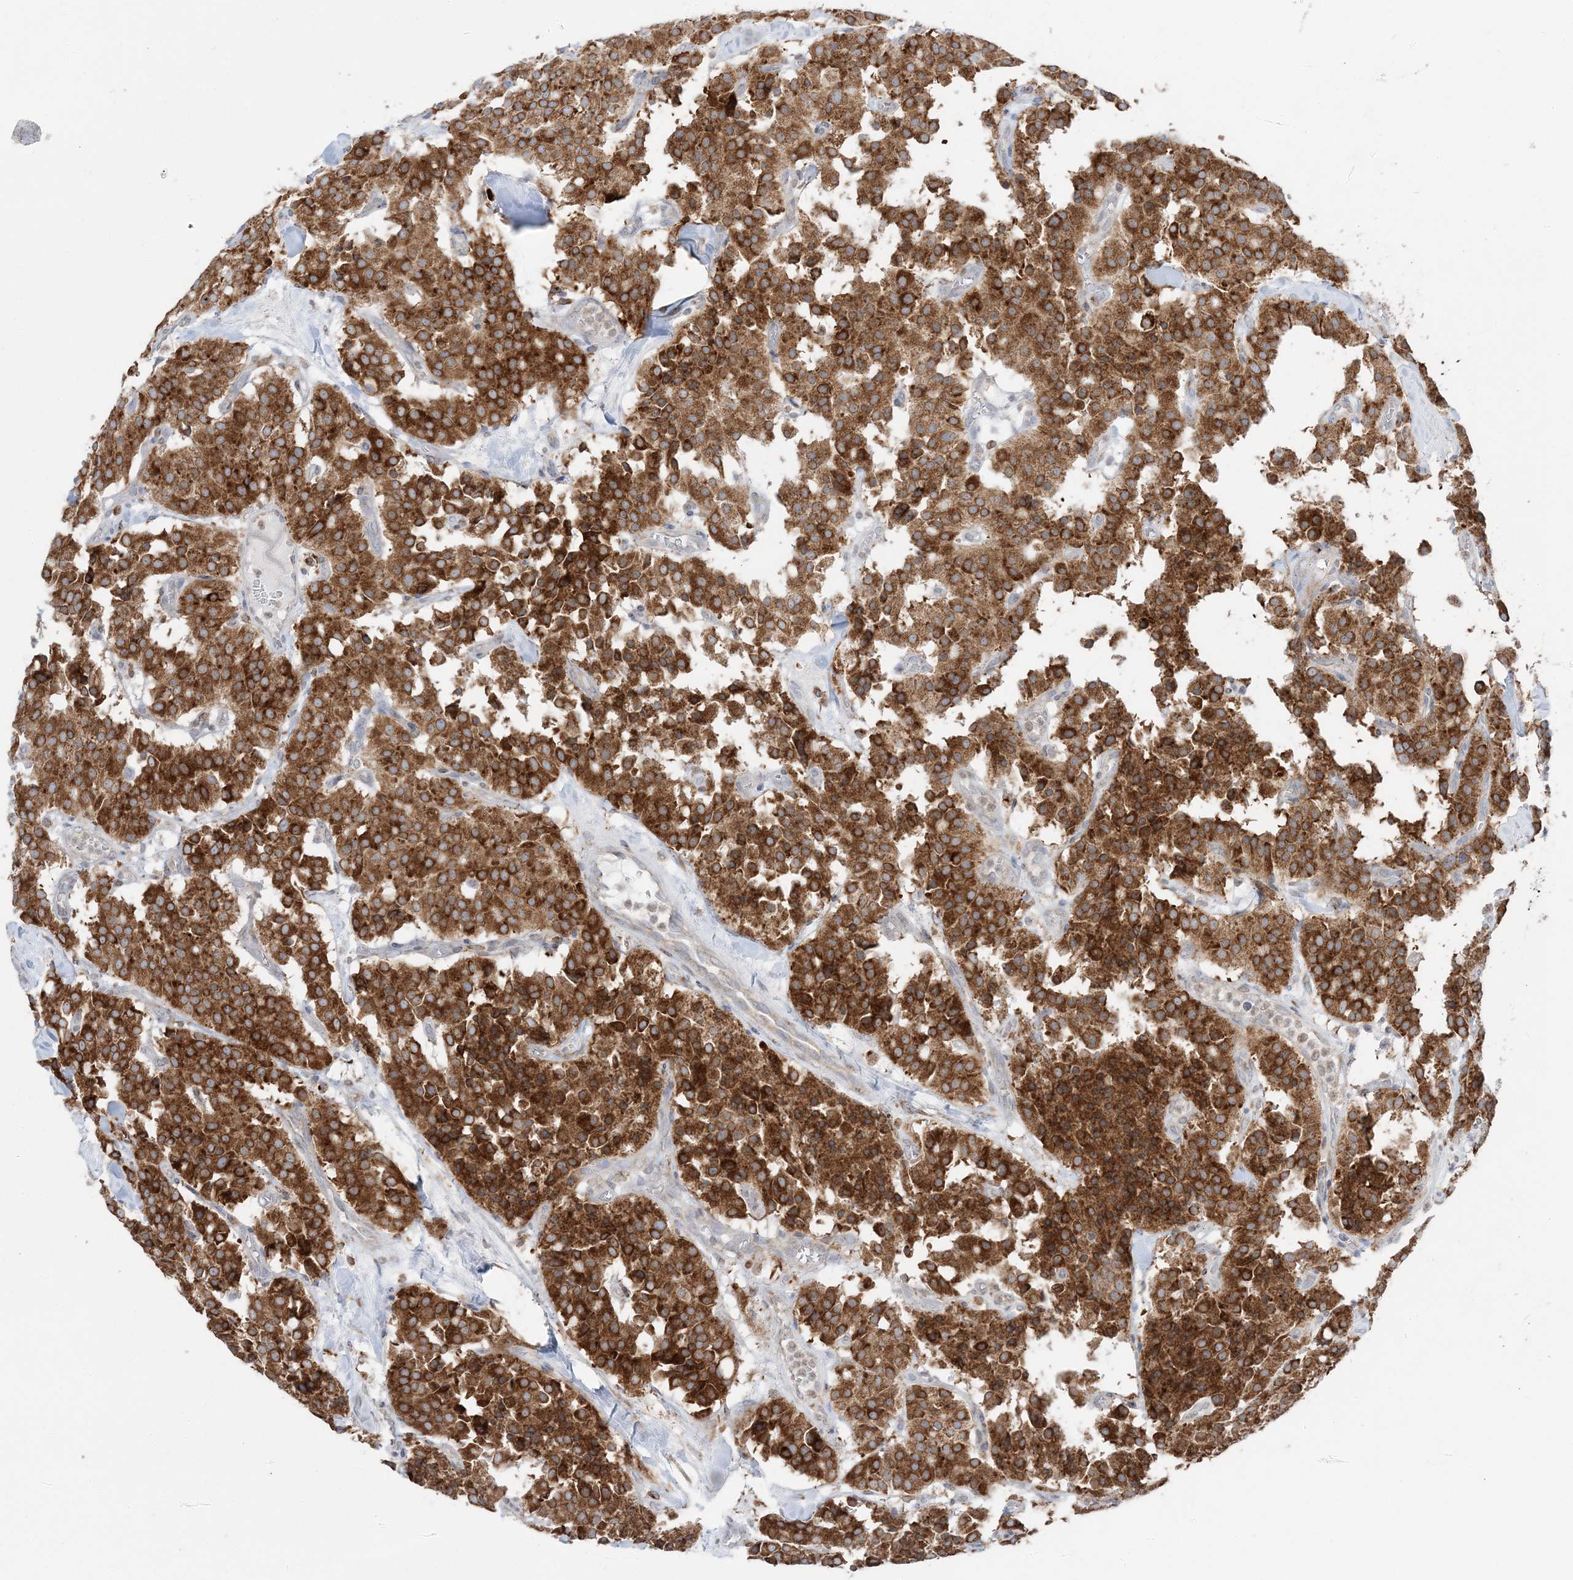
{"staining": {"intensity": "strong", "quantity": ">75%", "location": "cytoplasmic/membranous"}, "tissue": "carcinoid", "cell_type": "Tumor cells", "image_type": "cancer", "snomed": [{"axis": "morphology", "description": "Carcinoid, malignant, NOS"}, {"axis": "topography", "description": "Lung"}], "caption": "The histopathology image displays a brown stain indicating the presence of a protein in the cytoplasmic/membranous of tumor cells in carcinoid. (Stains: DAB in brown, nuclei in blue, Microscopy: brightfield microscopy at high magnification).", "gene": "TMED10", "patient": {"sex": "male", "age": 30}}